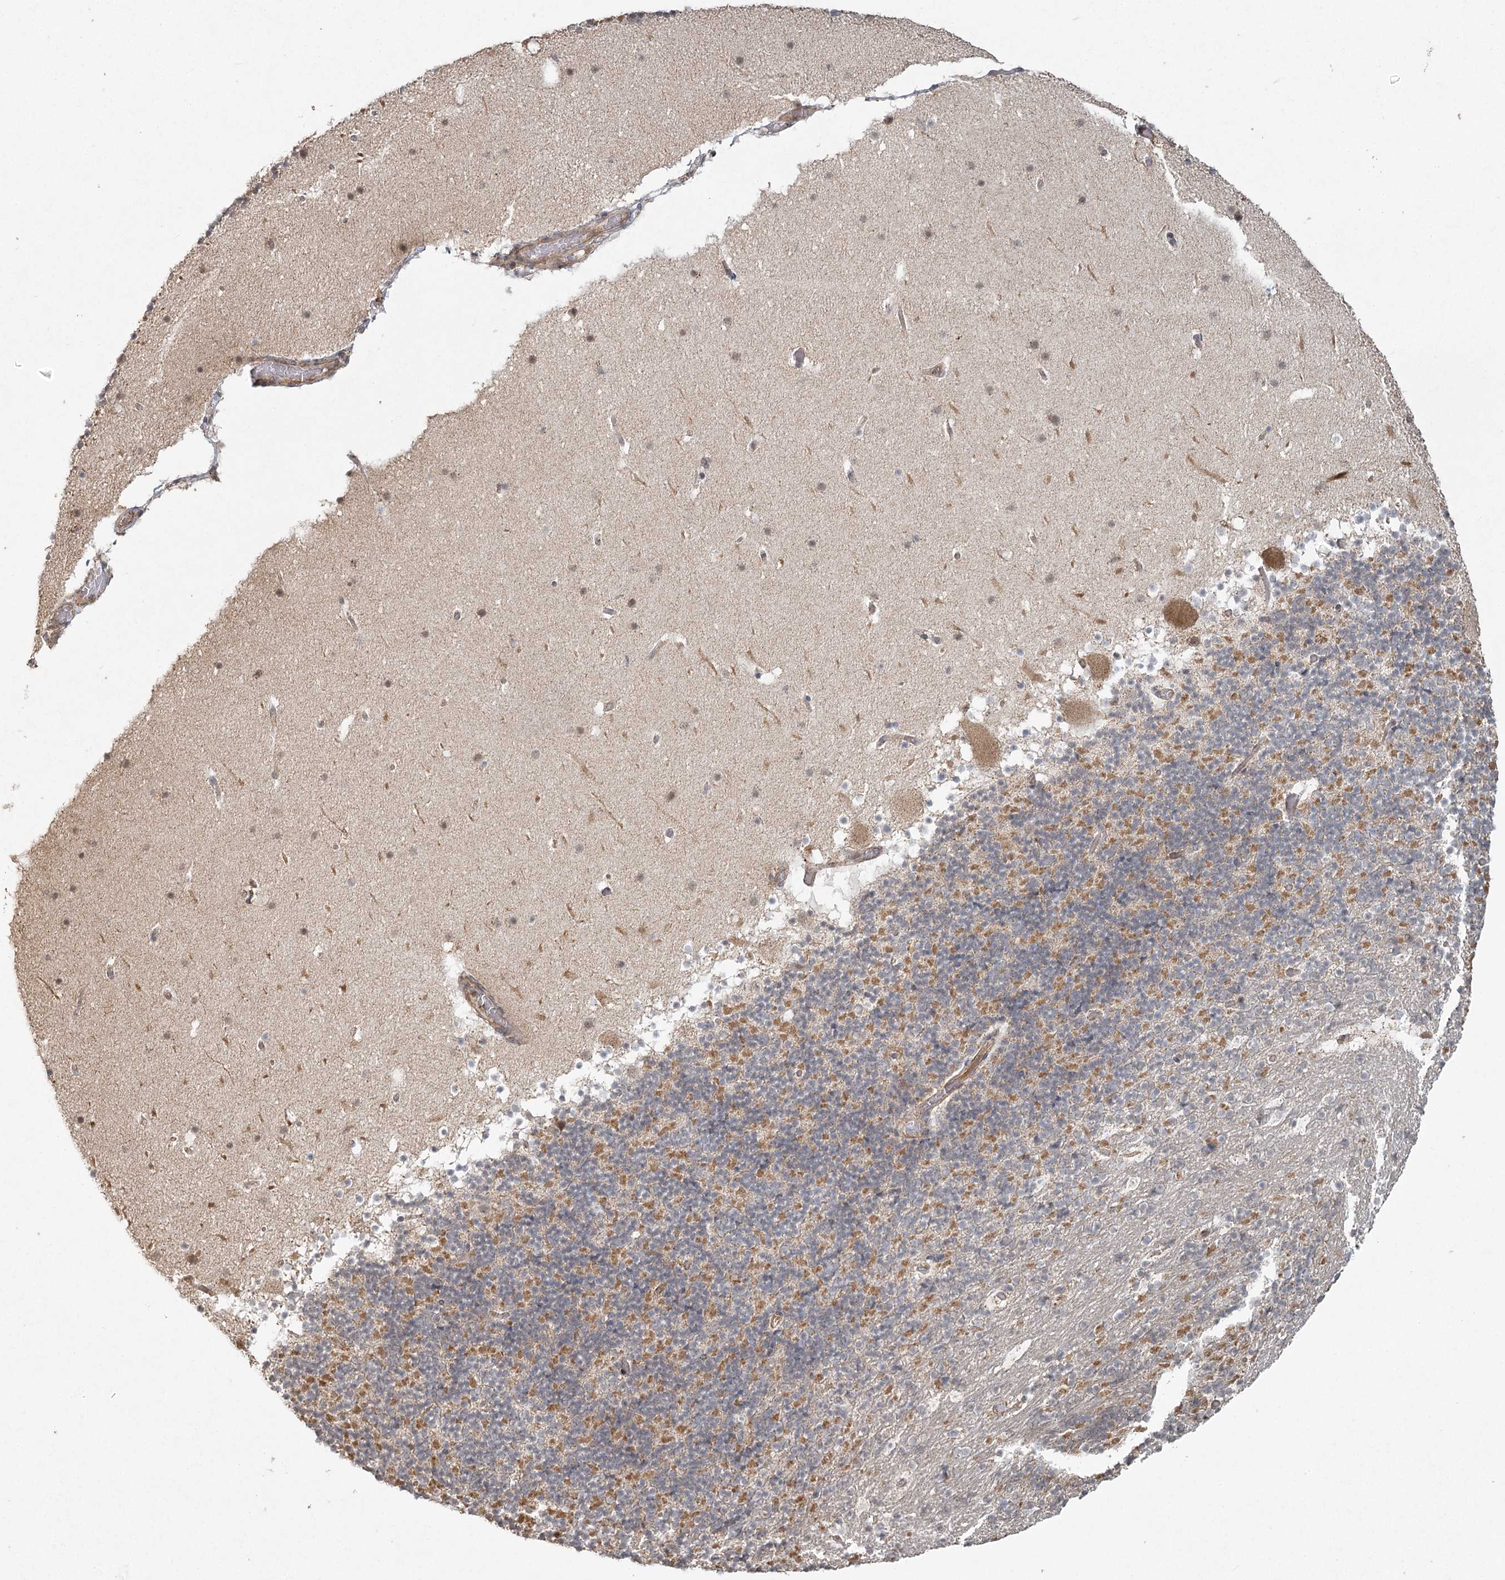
{"staining": {"intensity": "moderate", "quantity": "25%-75%", "location": "cytoplasmic/membranous"}, "tissue": "cerebellum", "cell_type": "Cells in granular layer", "image_type": "normal", "snomed": [{"axis": "morphology", "description": "Normal tissue, NOS"}, {"axis": "topography", "description": "Cerebellum"}], "caption": "A photomicrograph of human cerebellum stained for a protein reveals moderate cytoplasmic/membranous brown staining in cells in granular layer. The staining was performed using DAB to visualize the protein expression in brown, while the nuclei were stained in blue with hematoxylin (Magnification: 20x).", "gene": "LACTB", "patient": {"sex": "male", "age": 57}}